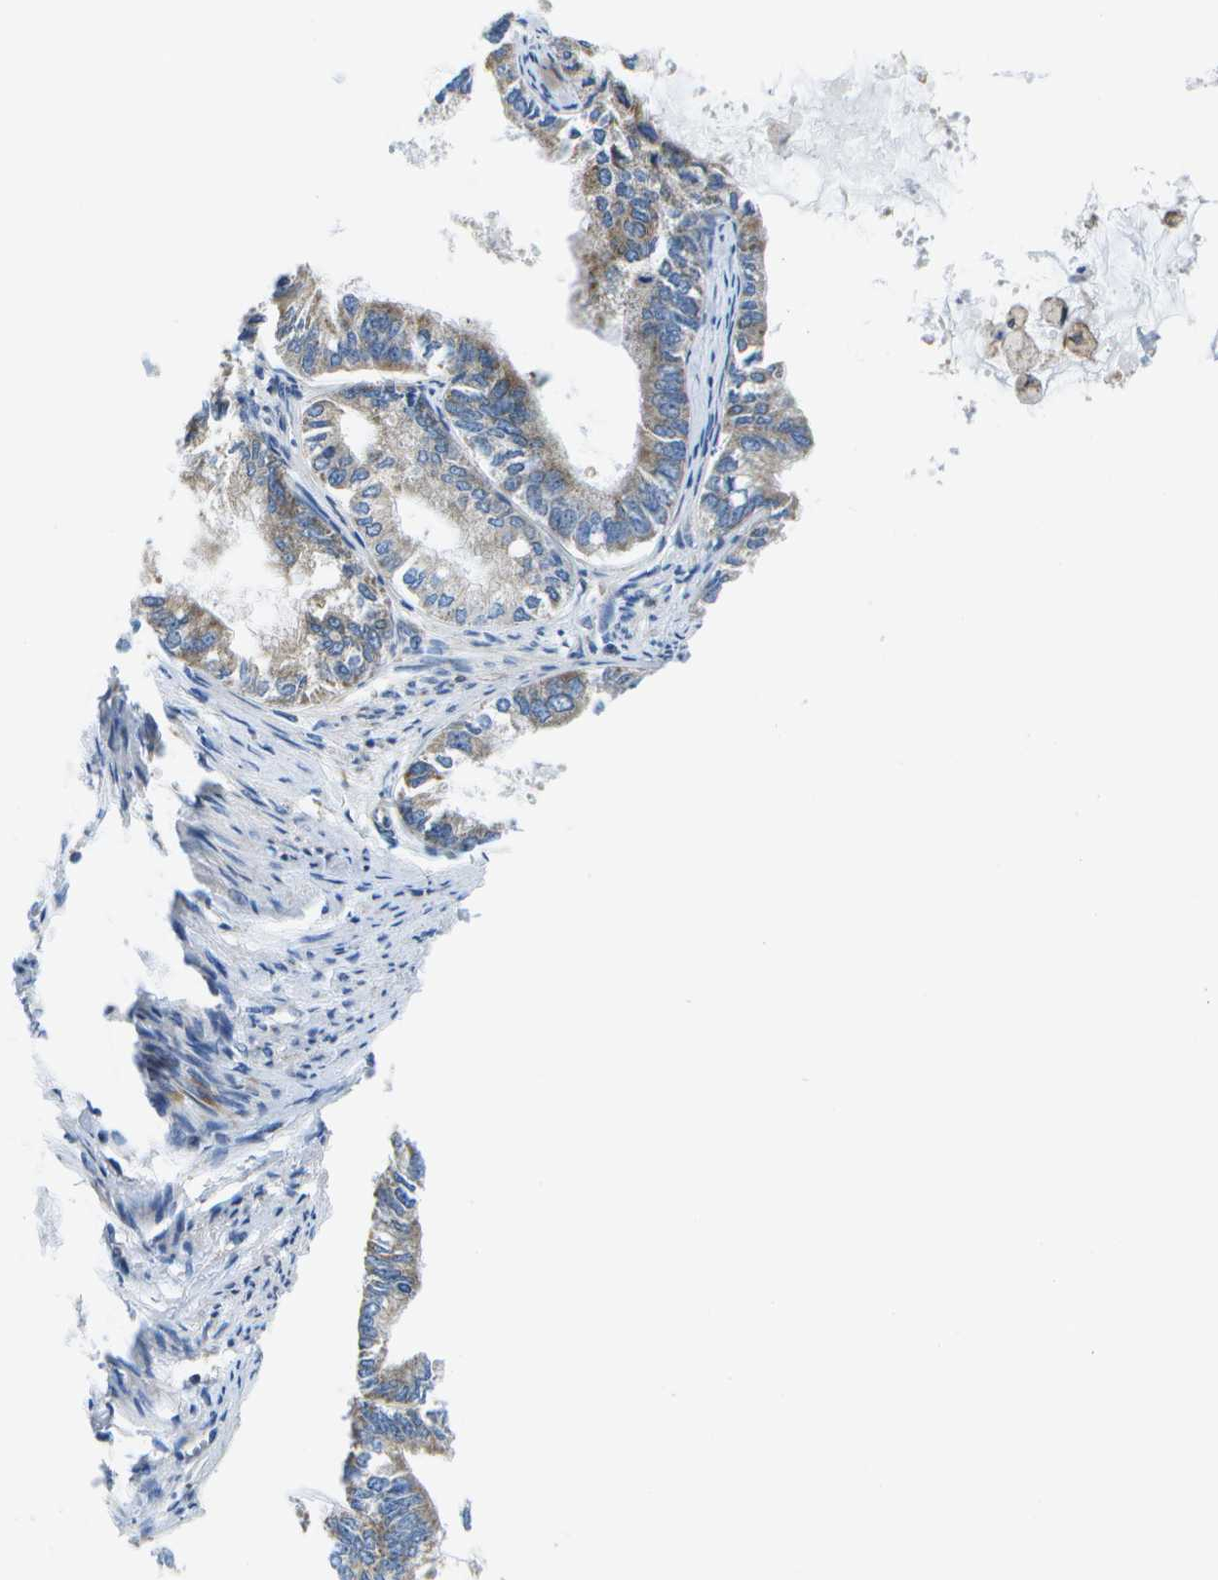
{"staining": {"intensity": "weak", "quantity": ">75%", "location": "cytoplasmic/membranous"}, "tissue": "endometrial cancer", "cell_type": "Tumor cells", "image_type": "cancer", "snomed": [{"axis": "morphology", "description": "Adenocarcinoma, NOS"}, {"axis": "topography", "description": "Endometrium"}], "caption": "Adenocarcinoma (endometrial) stained with IHC reveals weak cytoplasmic/membranous staining in about >75% of tumor cells.", "gene": "GDF5", "patient": {"sex": "female", "age": 86}}